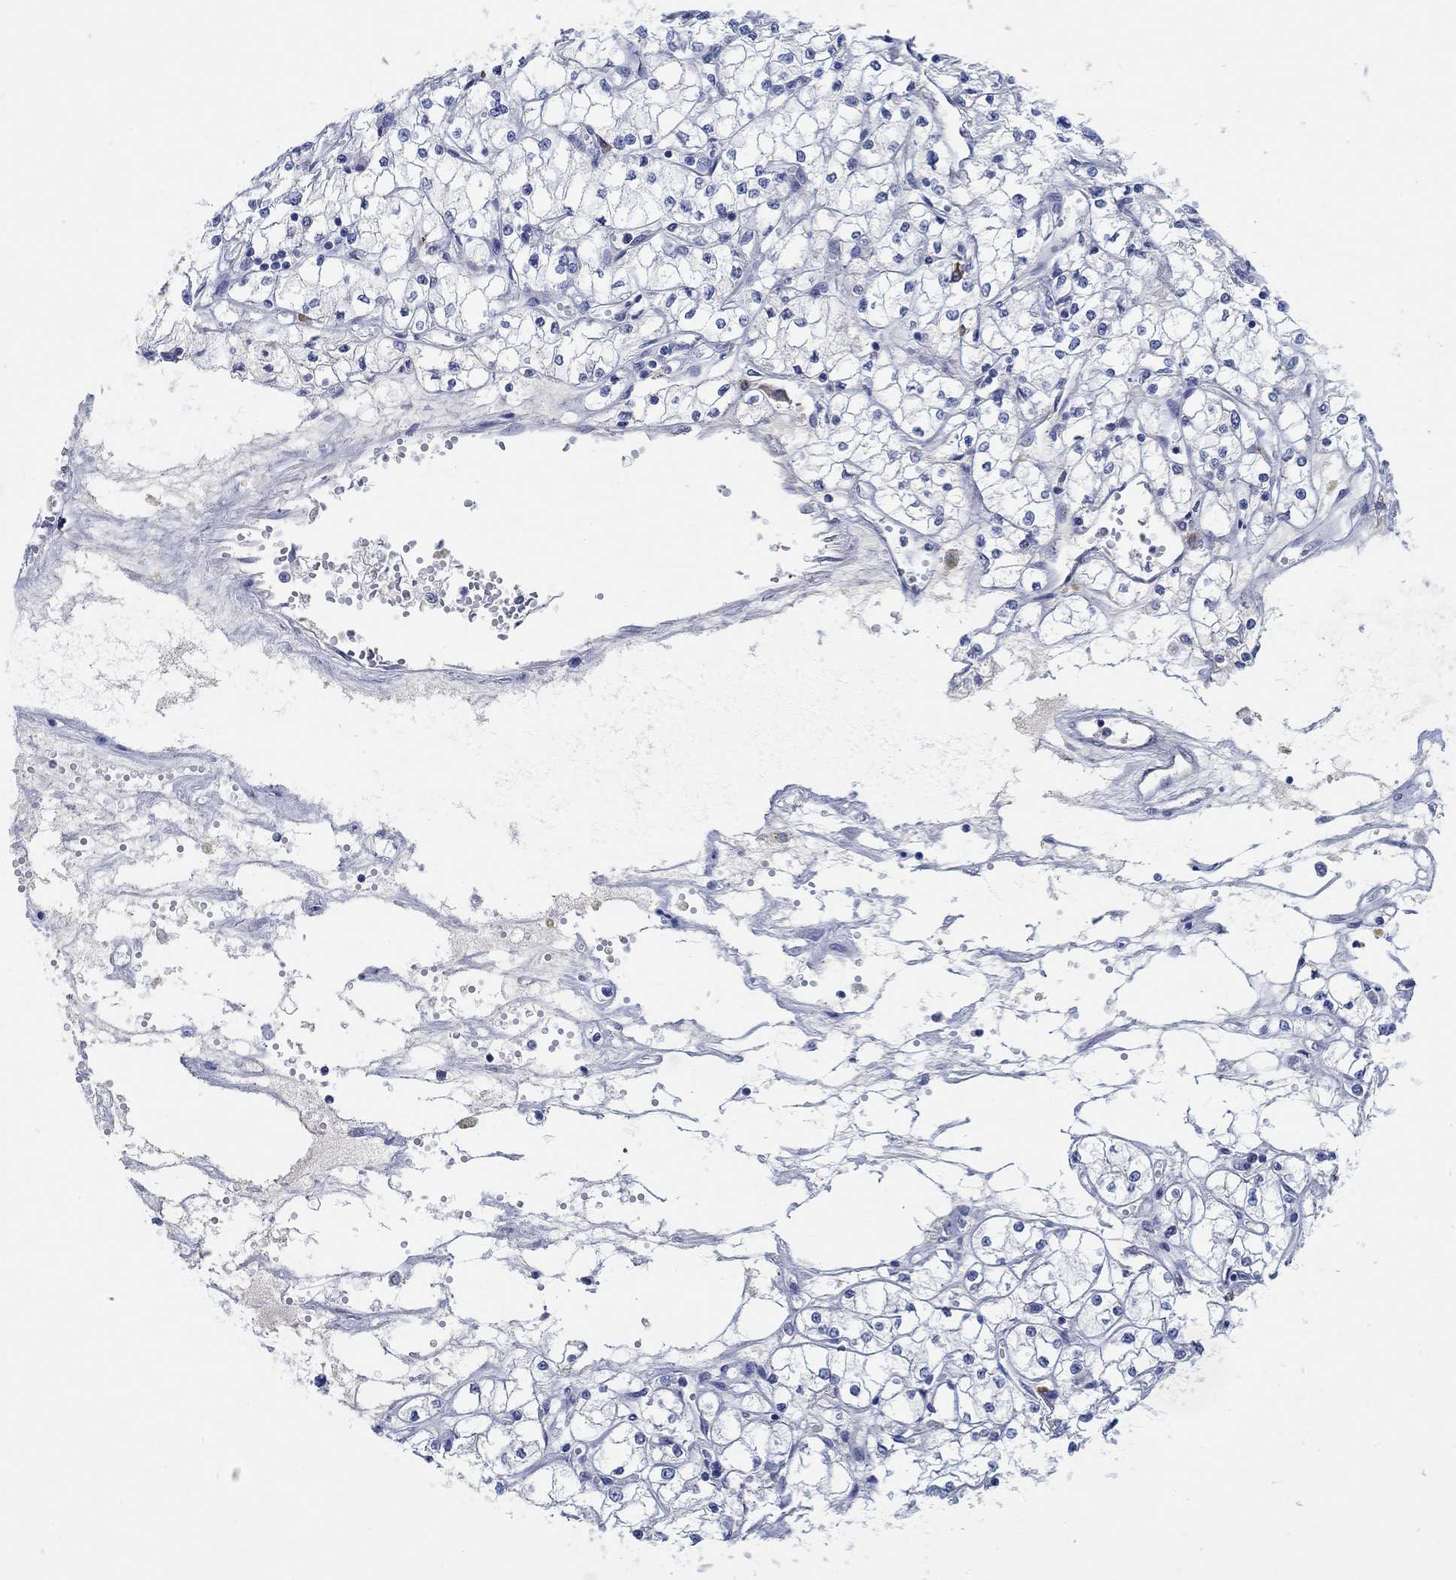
{"staining": {"intensity": "negative", "quantity": "none", "location": "none"}, "tissue": "renal cancer", "cell_type": "Tumor cells", "image_type": "cancer", "snomed": [{"axis": "morphology", "description": "Adenocarcinoma, NOS"}, {"axis": "topography", "description": "Kidney"}], "caption": "The IHC photomicrograph has no significant positivity in tumor cells of renal cancer tissue.", "gene": "TEKT4", "patient": {"sex": "male", "age": 67}}